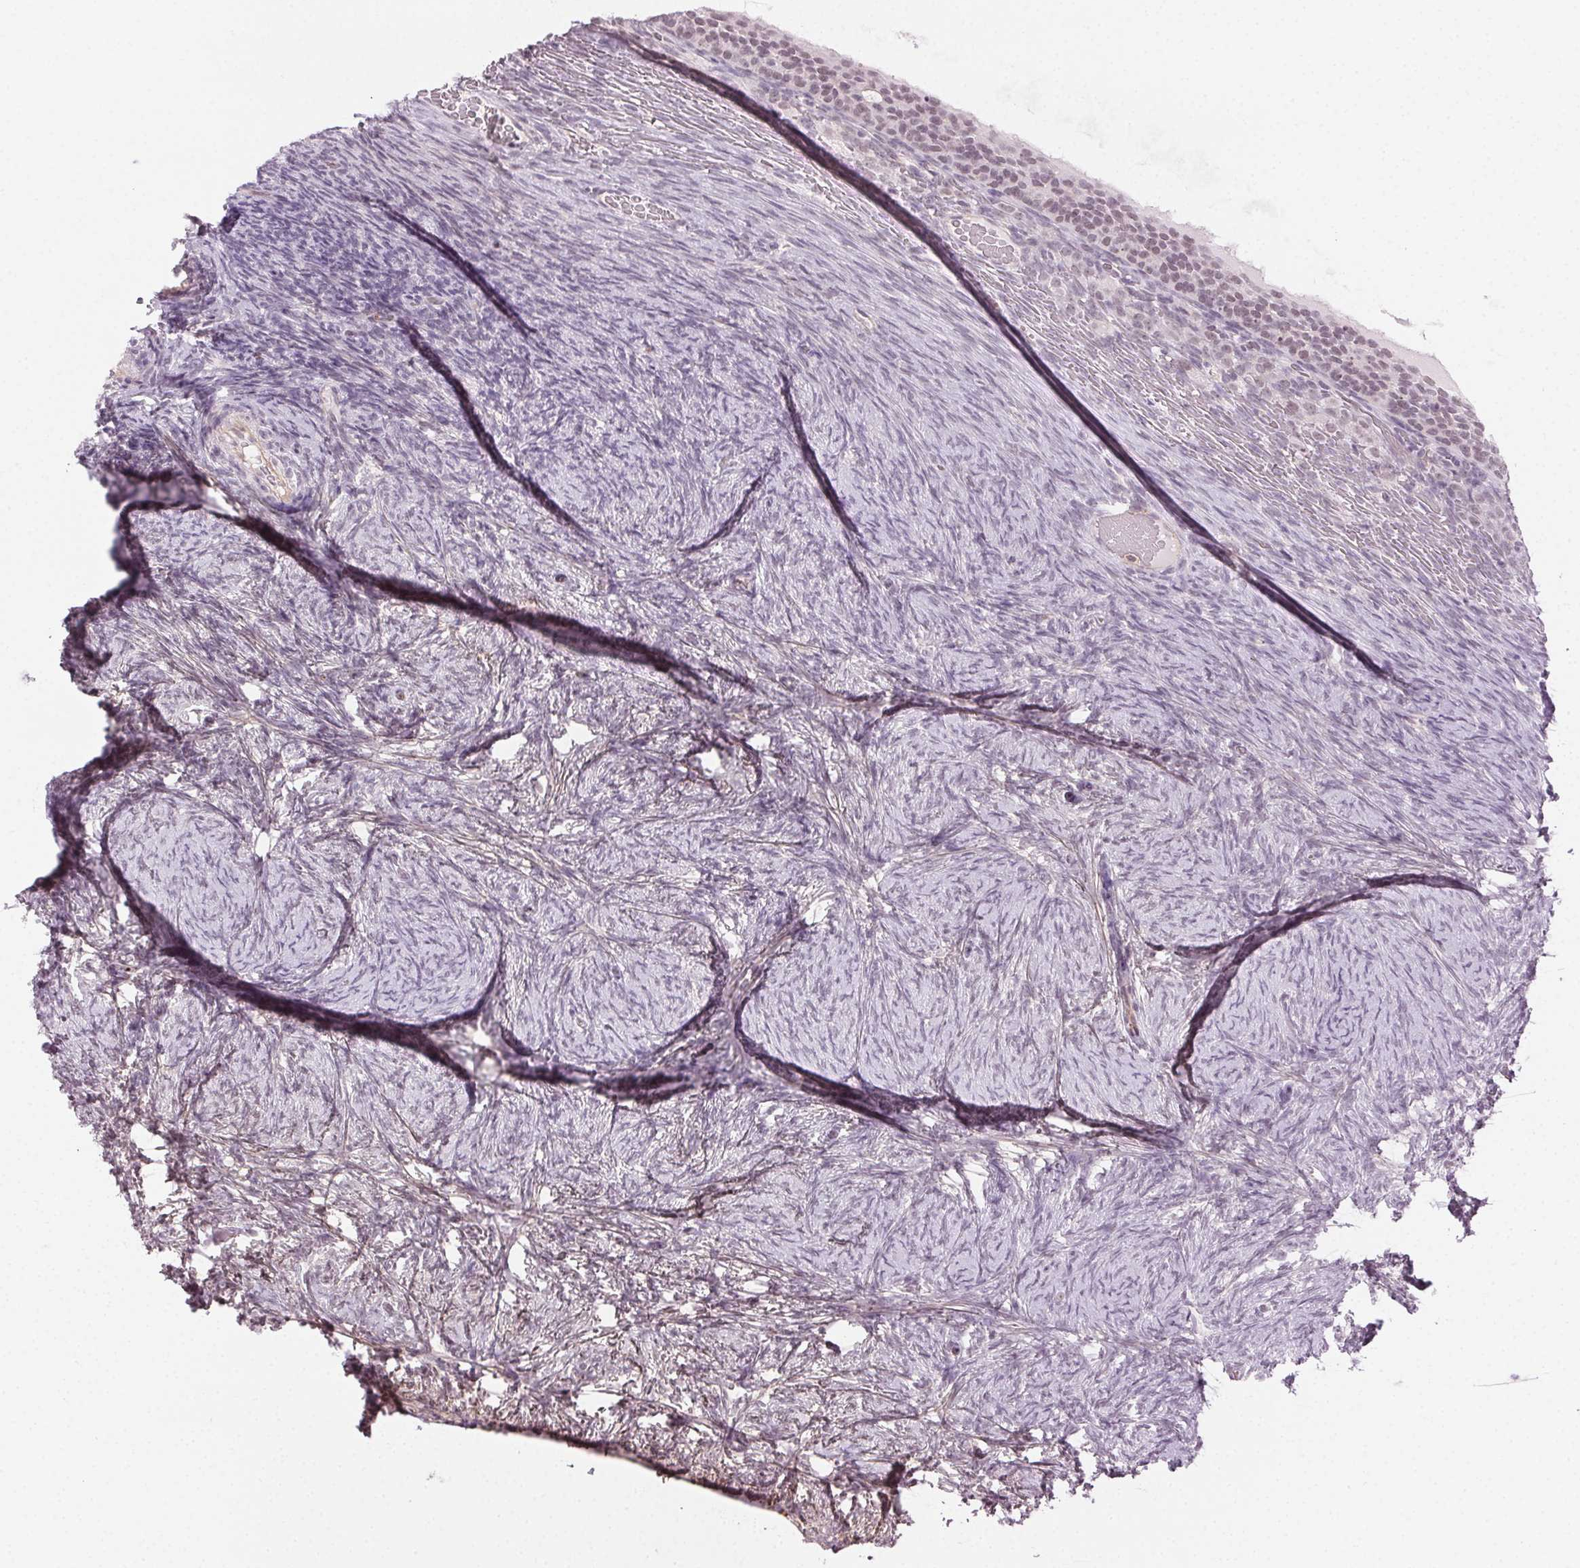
{"staining": {"intensity": "negative", "quantity": "none", "location": "none"}, "tissue": "ovary", "cell_type": "Follicle cells", "image_type": "normal", "snomed": [{"axis": "morphology", "description": "Normal tissue, NOS"}, {"axis": "topography", "description": "Ovary"}], "caption": "High power microscopy image of an immunohistochemistry (IHC) micrograph of unremarkable ovary, revealing no significant staining in follicle cells. Nuclei are stained in blue.", "gene": "AIF1L", "patient": {"sex": "female", "age": 34}}